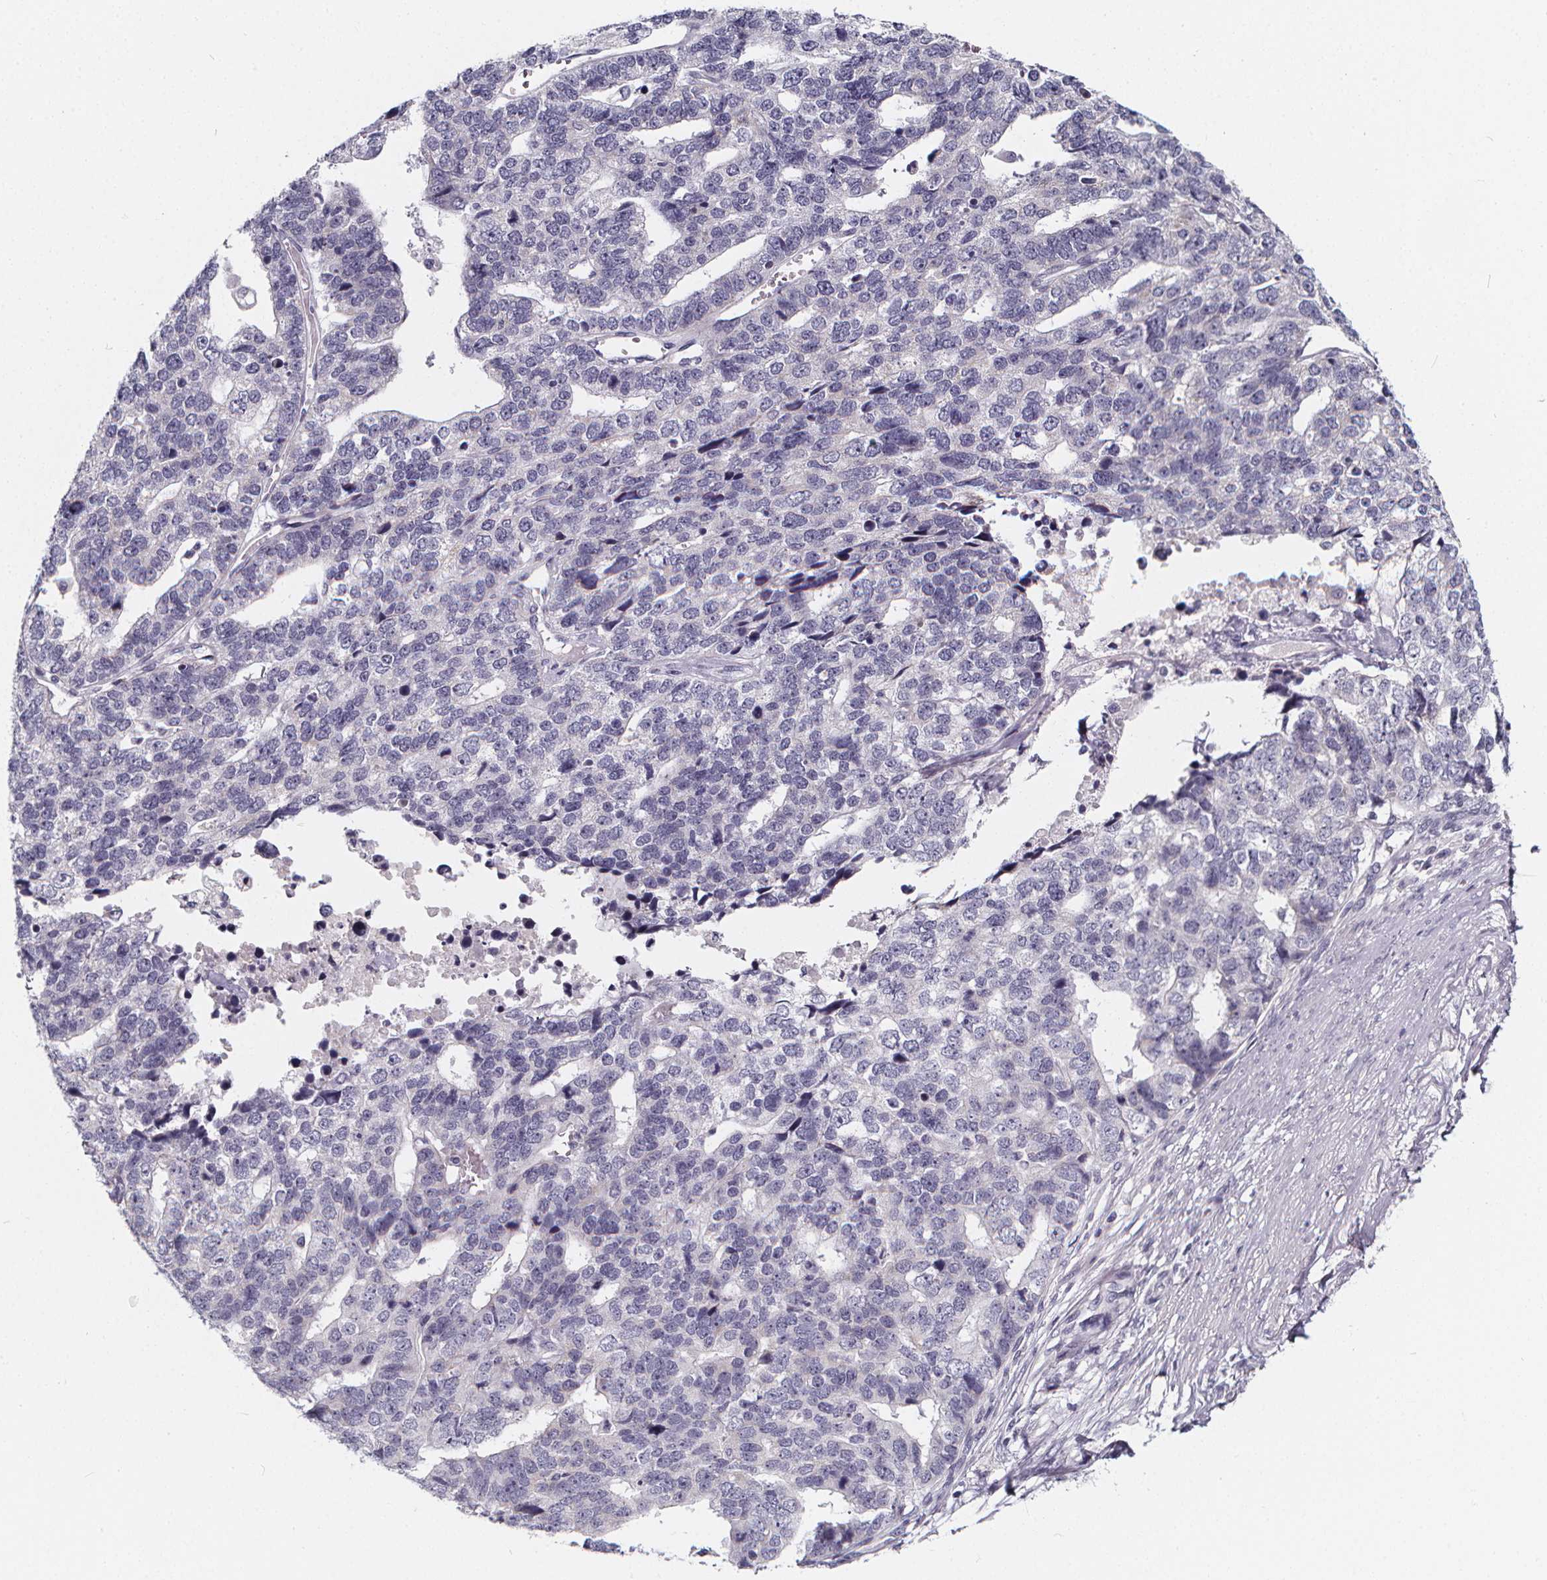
{"staining": {"intensity": "negative", "quantity": "none", "location": "none"}, "tissue": "stomach cancer", "cell_type": "Tumor cells", "image_type": "cancer", "snomed": [{"axis": "morphology", "description": "Adenocarcinoma, NOS"}, {"axis": "topography", "description": "Stomach"}], "caption": "A high-resolution photomicrograph shows immunohistochemistry (IHC) staining of stomach adenocarcinoma, which reveals no significant staining in tumor cells.", "gene": "SPEF2", "patient": {"sex": "male", "age": 69}}